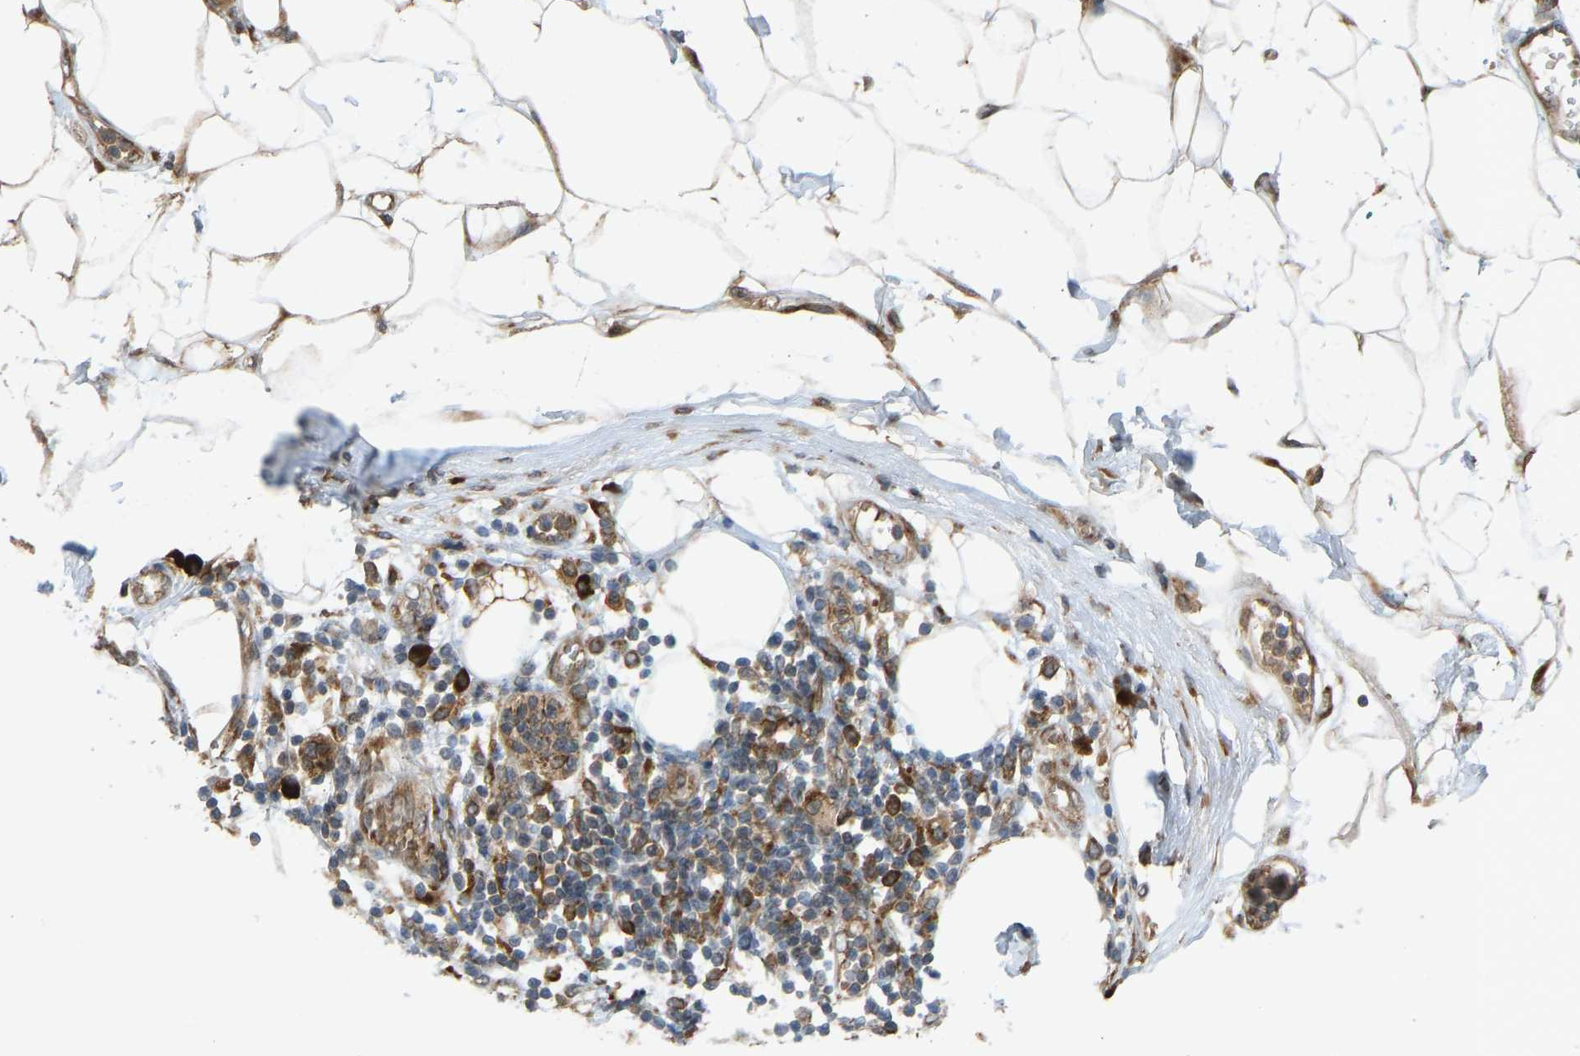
{"staining": {"intensity": "moderate", "quantity": ">75%", "location": "cytoplasmic/membranous"}, "tissue": "adipose tissue", "cell_type": "Adipocytes", "image_type": "normal", "snomed": [{"axis": "morphology", "description": "Normal tissue, NOS"}, {"axis": "morphology", "description": "Adenocarcinoma, NOS"}, {"axis": "topography", "description": "Duodenum"}, {"axis": "topography", "description": "Peripheral nerve tissue"}], "caption": "IHC of benign human adipose tissue demonstrates medium levels of moderate cytoplasmic/membranous staining in about >75% of adipocytes. The protein is stained brown, and the nuclei are stained in blue (DAB IHC with brightfield microscopy, high magnification).", "gene": "RPN2", "patient": {"sex": "female", "age": 60}}